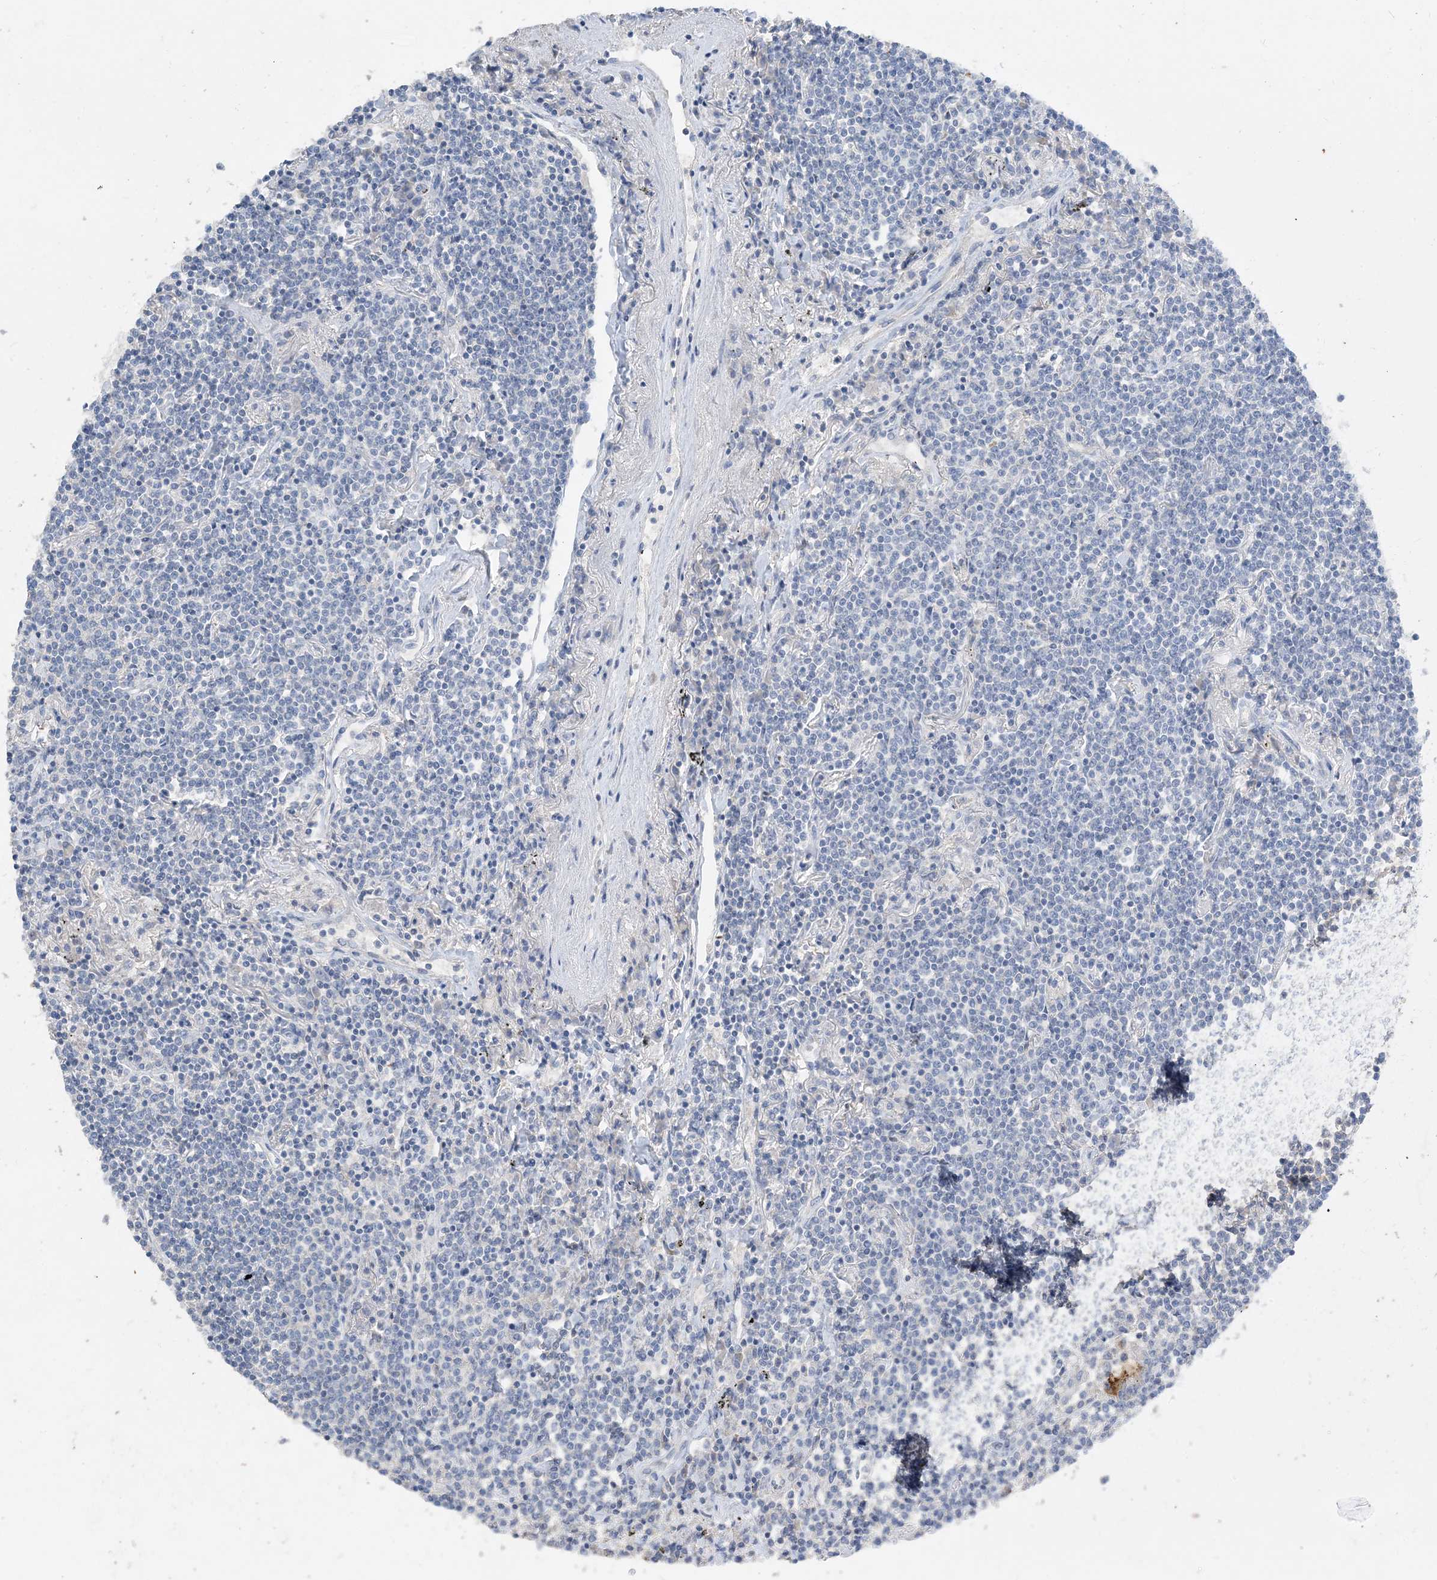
{"staining": {"intensity": "negative", "quantity": "none", "location": "none"}, "tissue": "lymphoma", "cell_type": "Tumor cells", "image_type": "cancer", "snomed": [{"axis": "morphology", "description": "Malignant lymphoma, non-Hodgkin's type, Low grade"}, {"axis": "topography", "description": "Lung"}], "caption": "Immunohistochemistry of human low-grade malignant lymphoma, non-Hodgkin's type exhibits no expression in tumor cells.", "gene": "KPRP", "patient": {"sex": "female", "age": 71}}